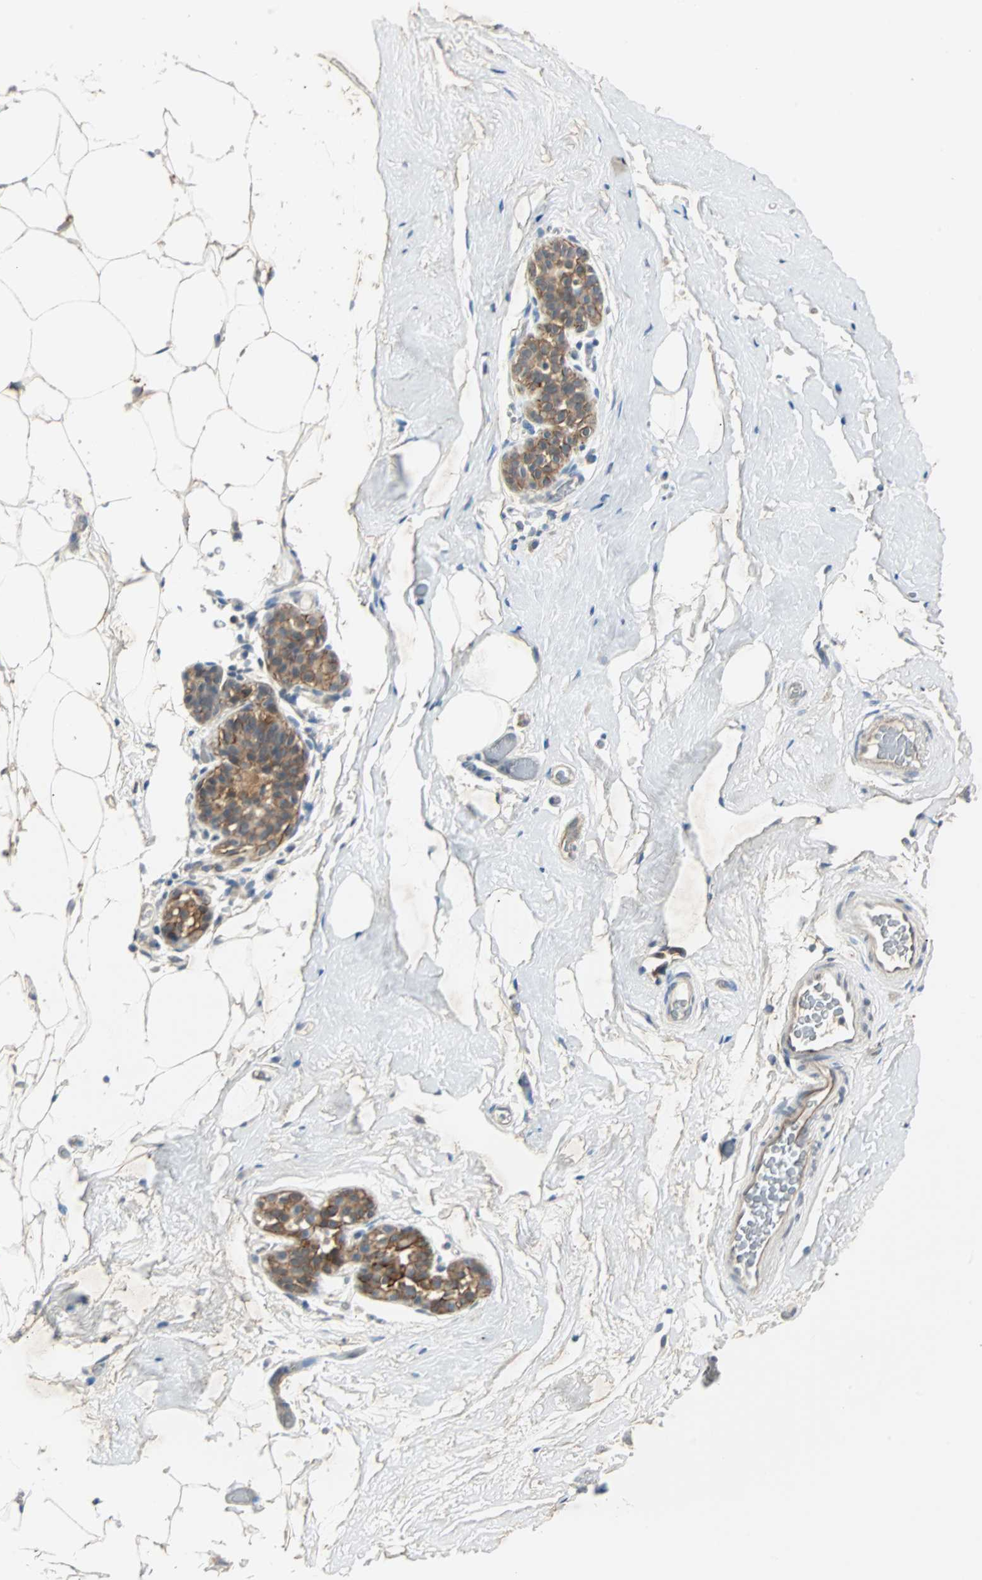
{"staining": {"intensity": "negative", "quantity": "none", "location": "none"}, "tissue": "breast", "cell_type": "Adipocytes", "image_type": "normal", "snomed": [{"axis": "morphology", "description": "Normal tissue, NOS"}, {"axis": "topography", "description": "Breast"}], "caption": "High magnification brightfield microscopy of normal breast stained with DAB (3,3'-diaminobenzidine) (brown) and counterstained with hematoxylin (blue): adipocytes show no significant expression. (Immunohistochemistry, brightfield microscopy, high magnification).", "gene": "CMC2", "patient": {"sex": "female", "age": 75}}